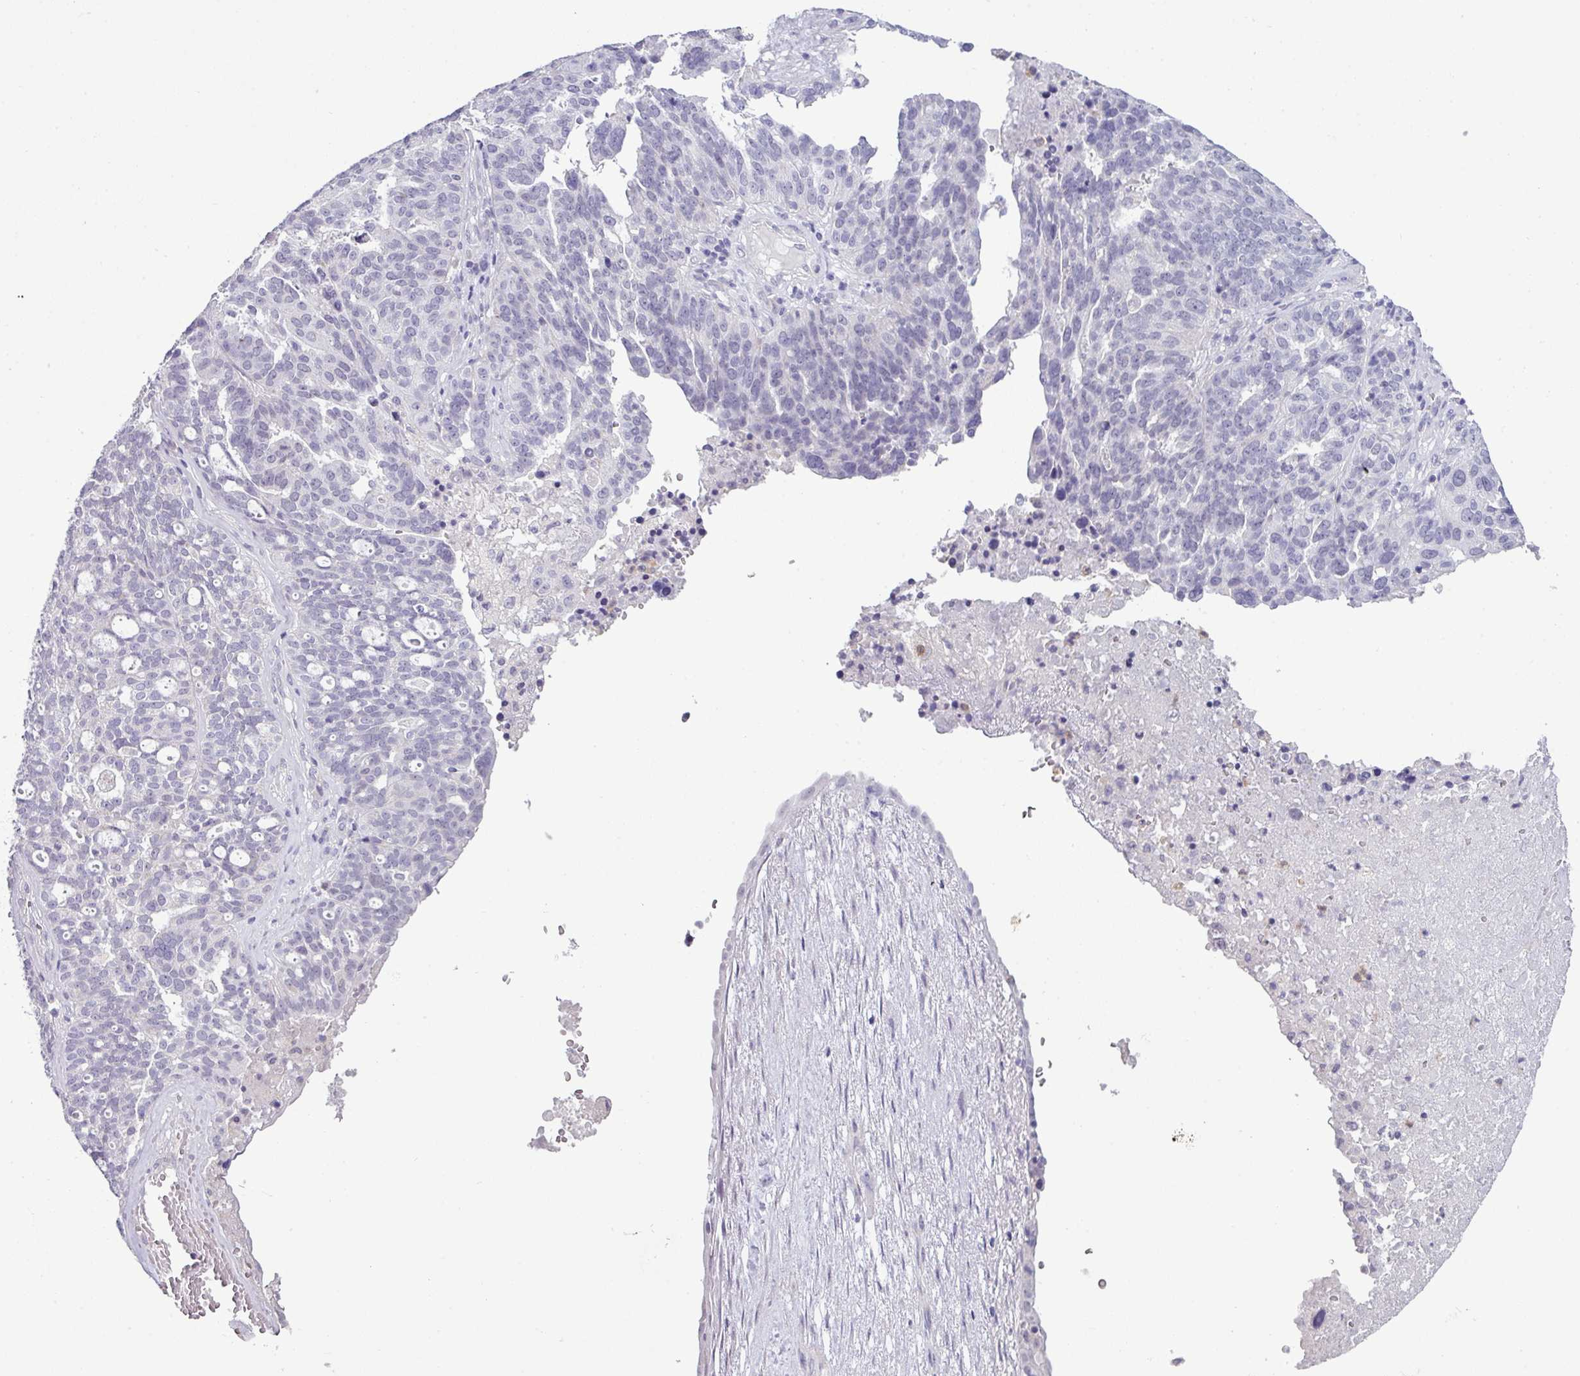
{"staining": {"intensity": "negative", "quantity": "none", "location": "none"}, "tissue": "ovarian cancer", "cell_type": "Tumor cells", "image_type": "cancer", "snomed": [{"axis": "morphology", "description": "Cystadenocarcinoma, serous, NOS"}, {"axis": "topography", "description": "Ovary"}], "caption": "High power microscopy histopathology image of an IHC photomicrograph of serous cystadenocarcinoma (ovarian), revealing no significant positivity in tumor cells.", "gene": "HBEGF", "patient": {"sex": "female", "age": 59}}